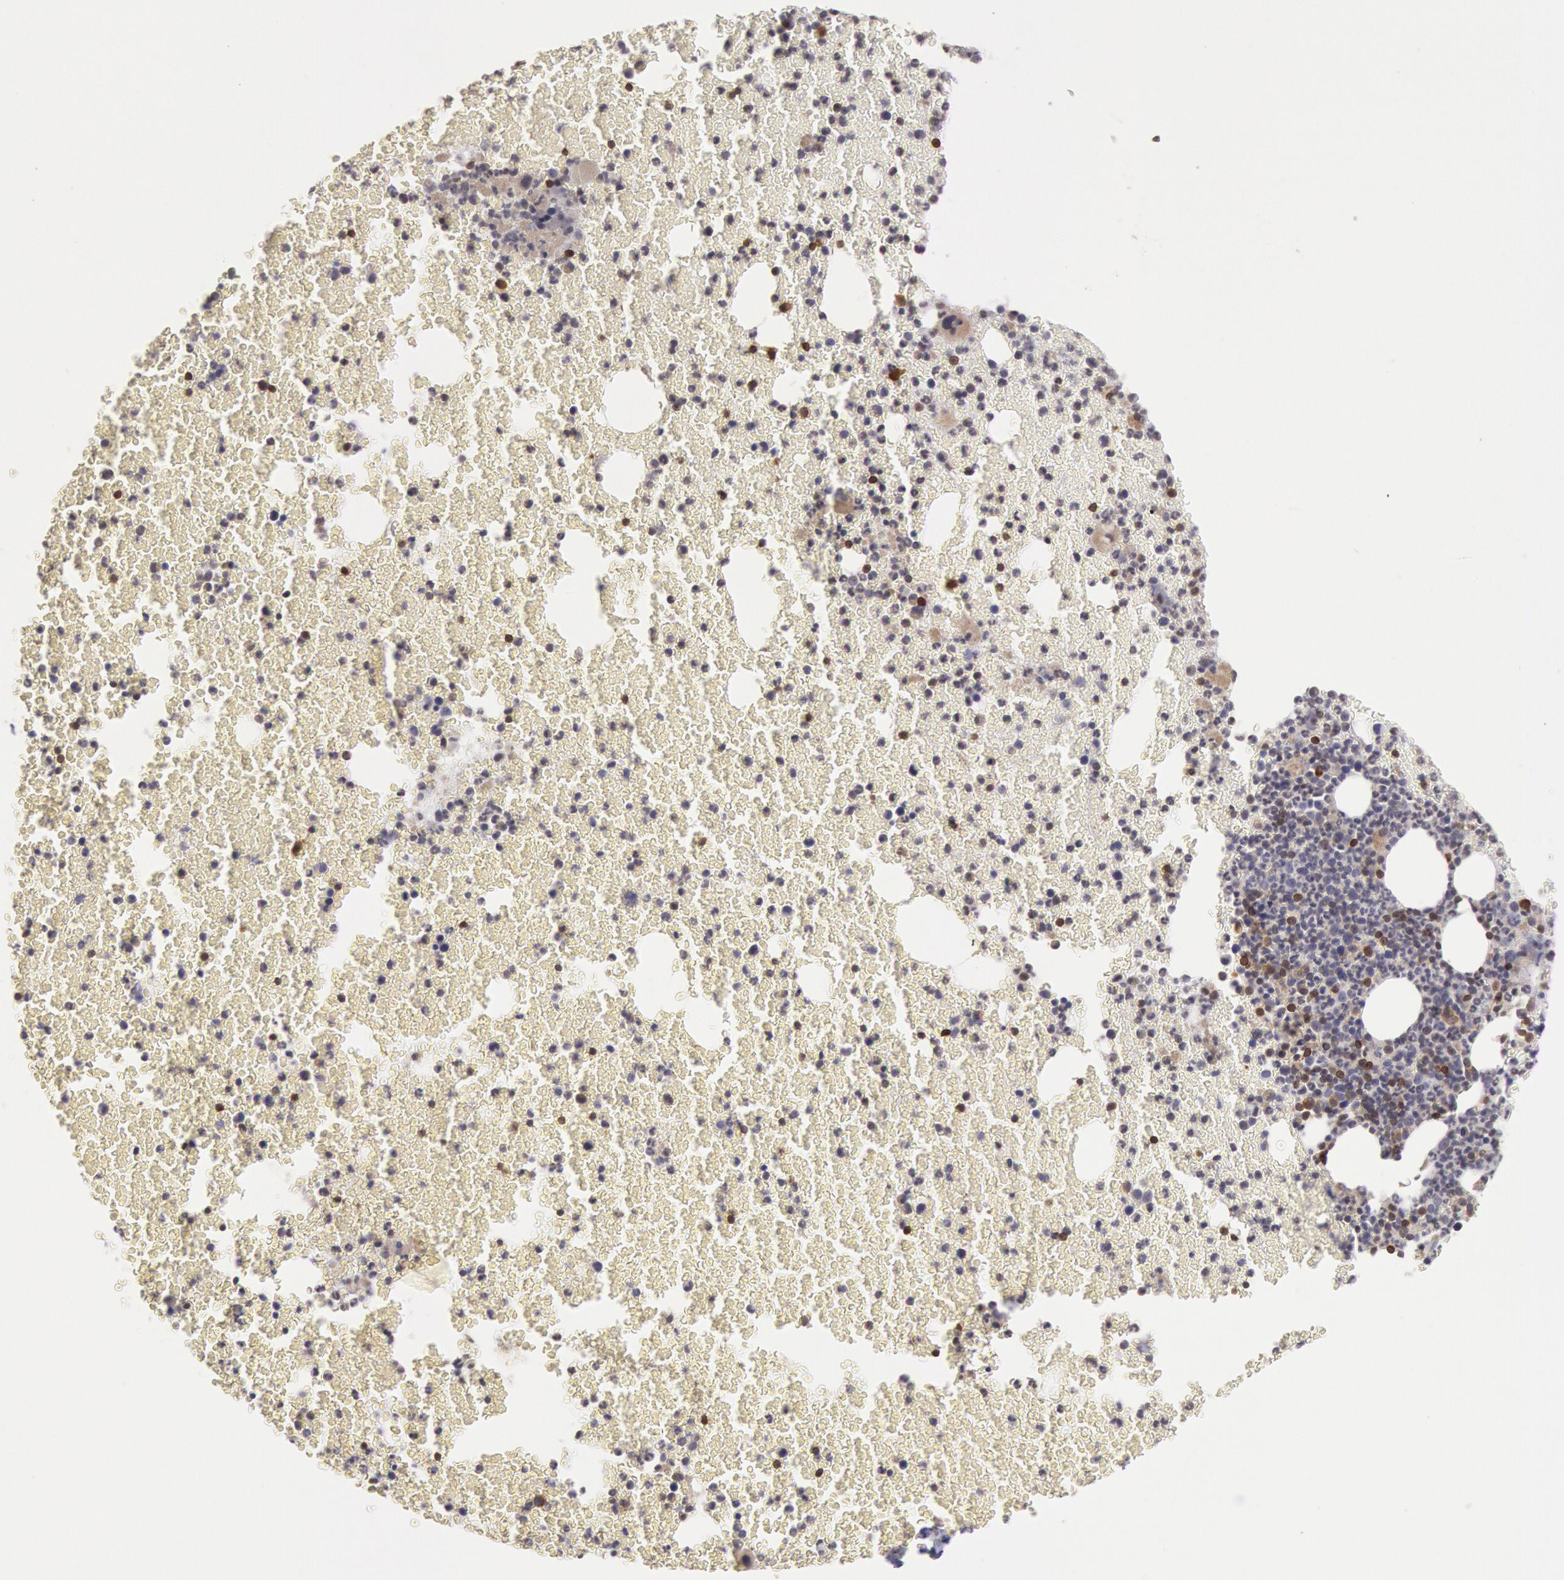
{"staining": {"intensity": "moderate", "quantity": "25%-75%", "location": "cytoplasmic/membranous"}, "tissue": "bone marrow", "cell_type": "Hematopoietic cells", "image_type": "normal", "snomed": [{"axis": "morphology", "description": "Normal tissue, NOS"}, {"axis": "topography", "description": "Bone marrow"}], "caption": "This is a photomicrograph of IHC staining of unremarkable bone marrow, which shows moderate positivity in the cytoplasmic/membranous of hematopoietic cells.", "gene": "ENSG00000250264", "patient": {"sex": "female", "age": 53}}